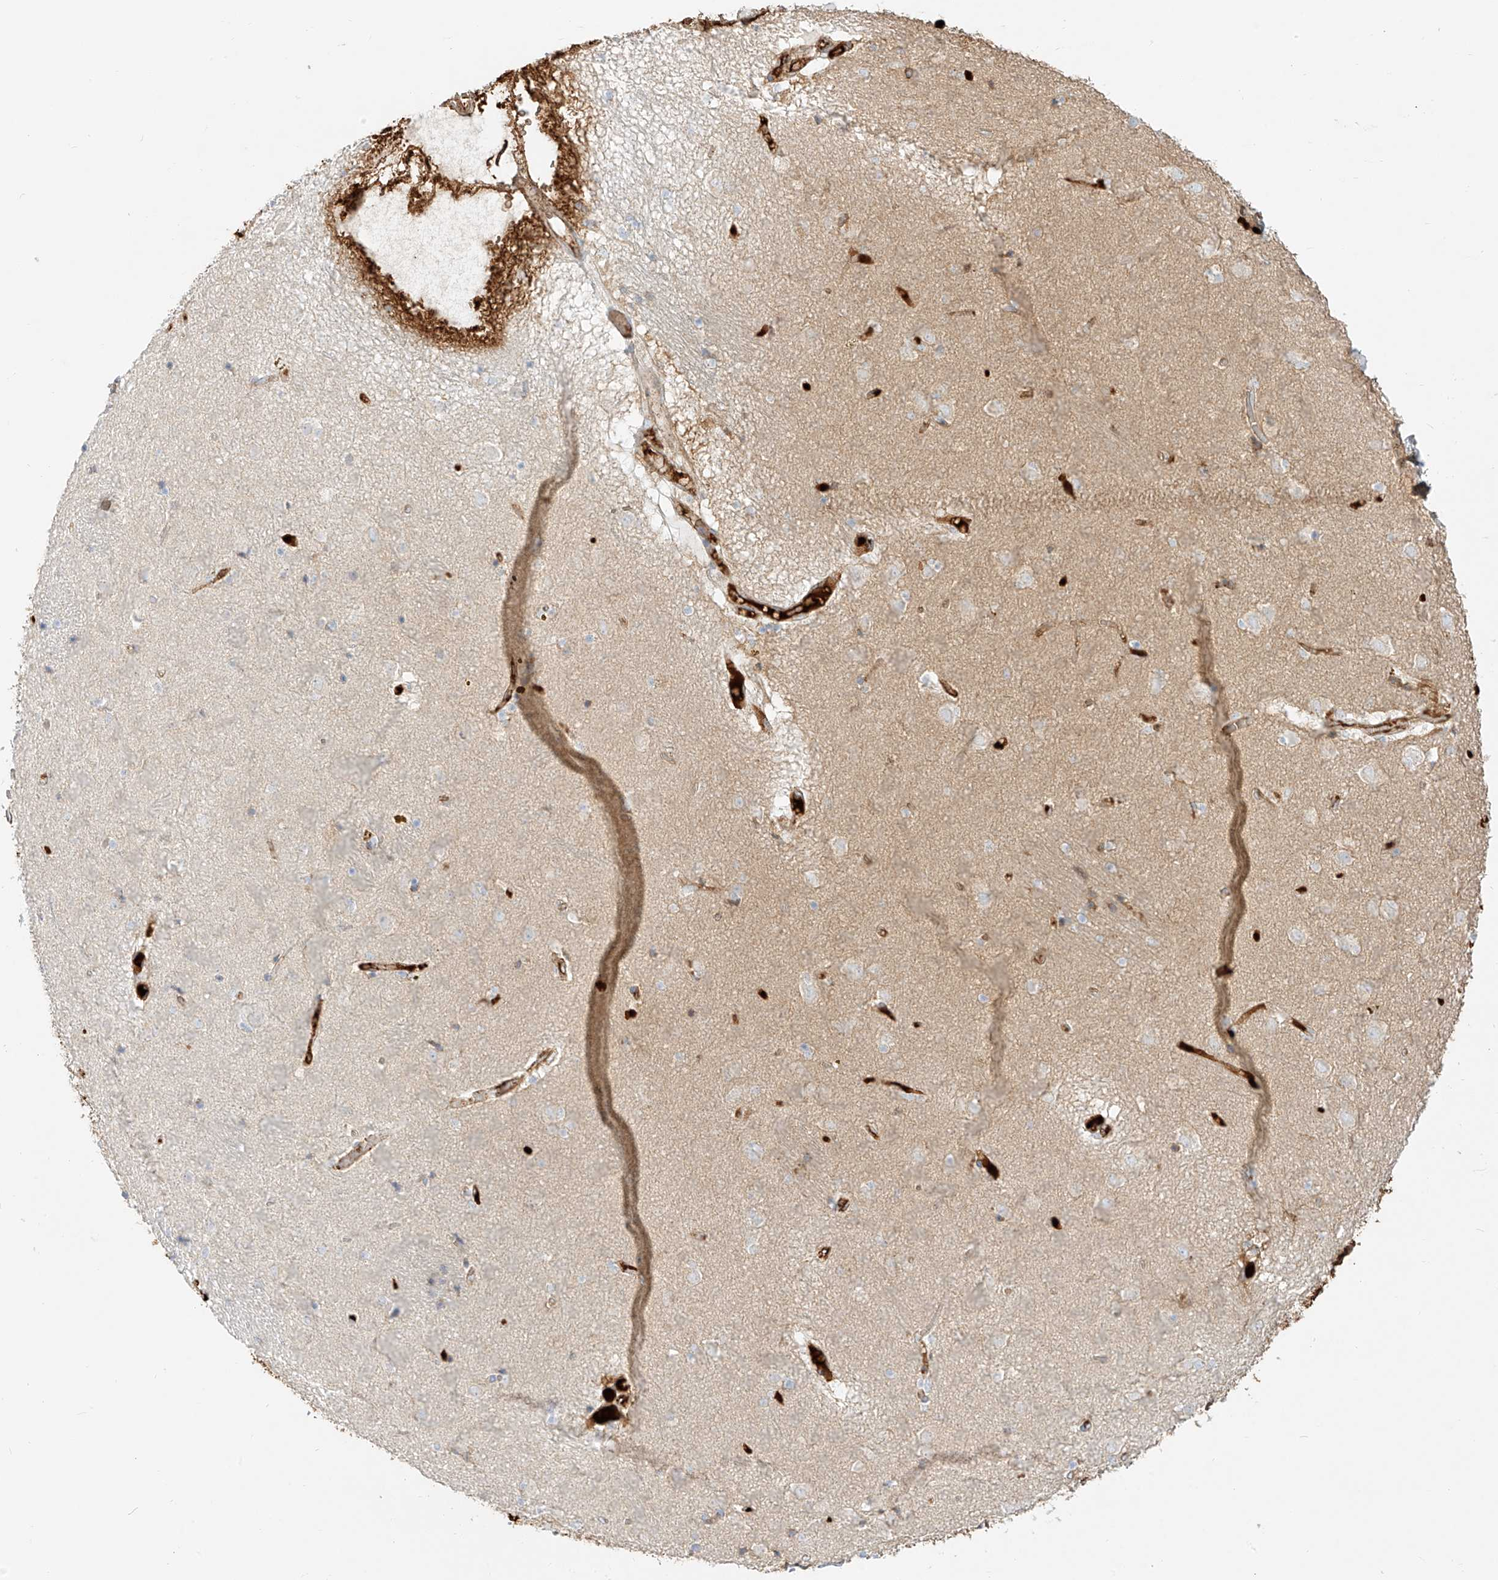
{"staining": {"intensity": "negative", "quantity": "none", "location": "none"}, "tissue": "caudate", "cell_type": "Glial cells", "image_type": "normal", "snomed": [{"axis": "morphology", "description": "Normal tissue, NOS"}, {"axis": "topography", "description": "Lateral ventricle wall"}], "caption": "Micrograph shows no significant protein positivity in glial cells of unremarkable caudate.", "gene": "OCSTAMP", "patient": {"sex": "male", "age": 70}}